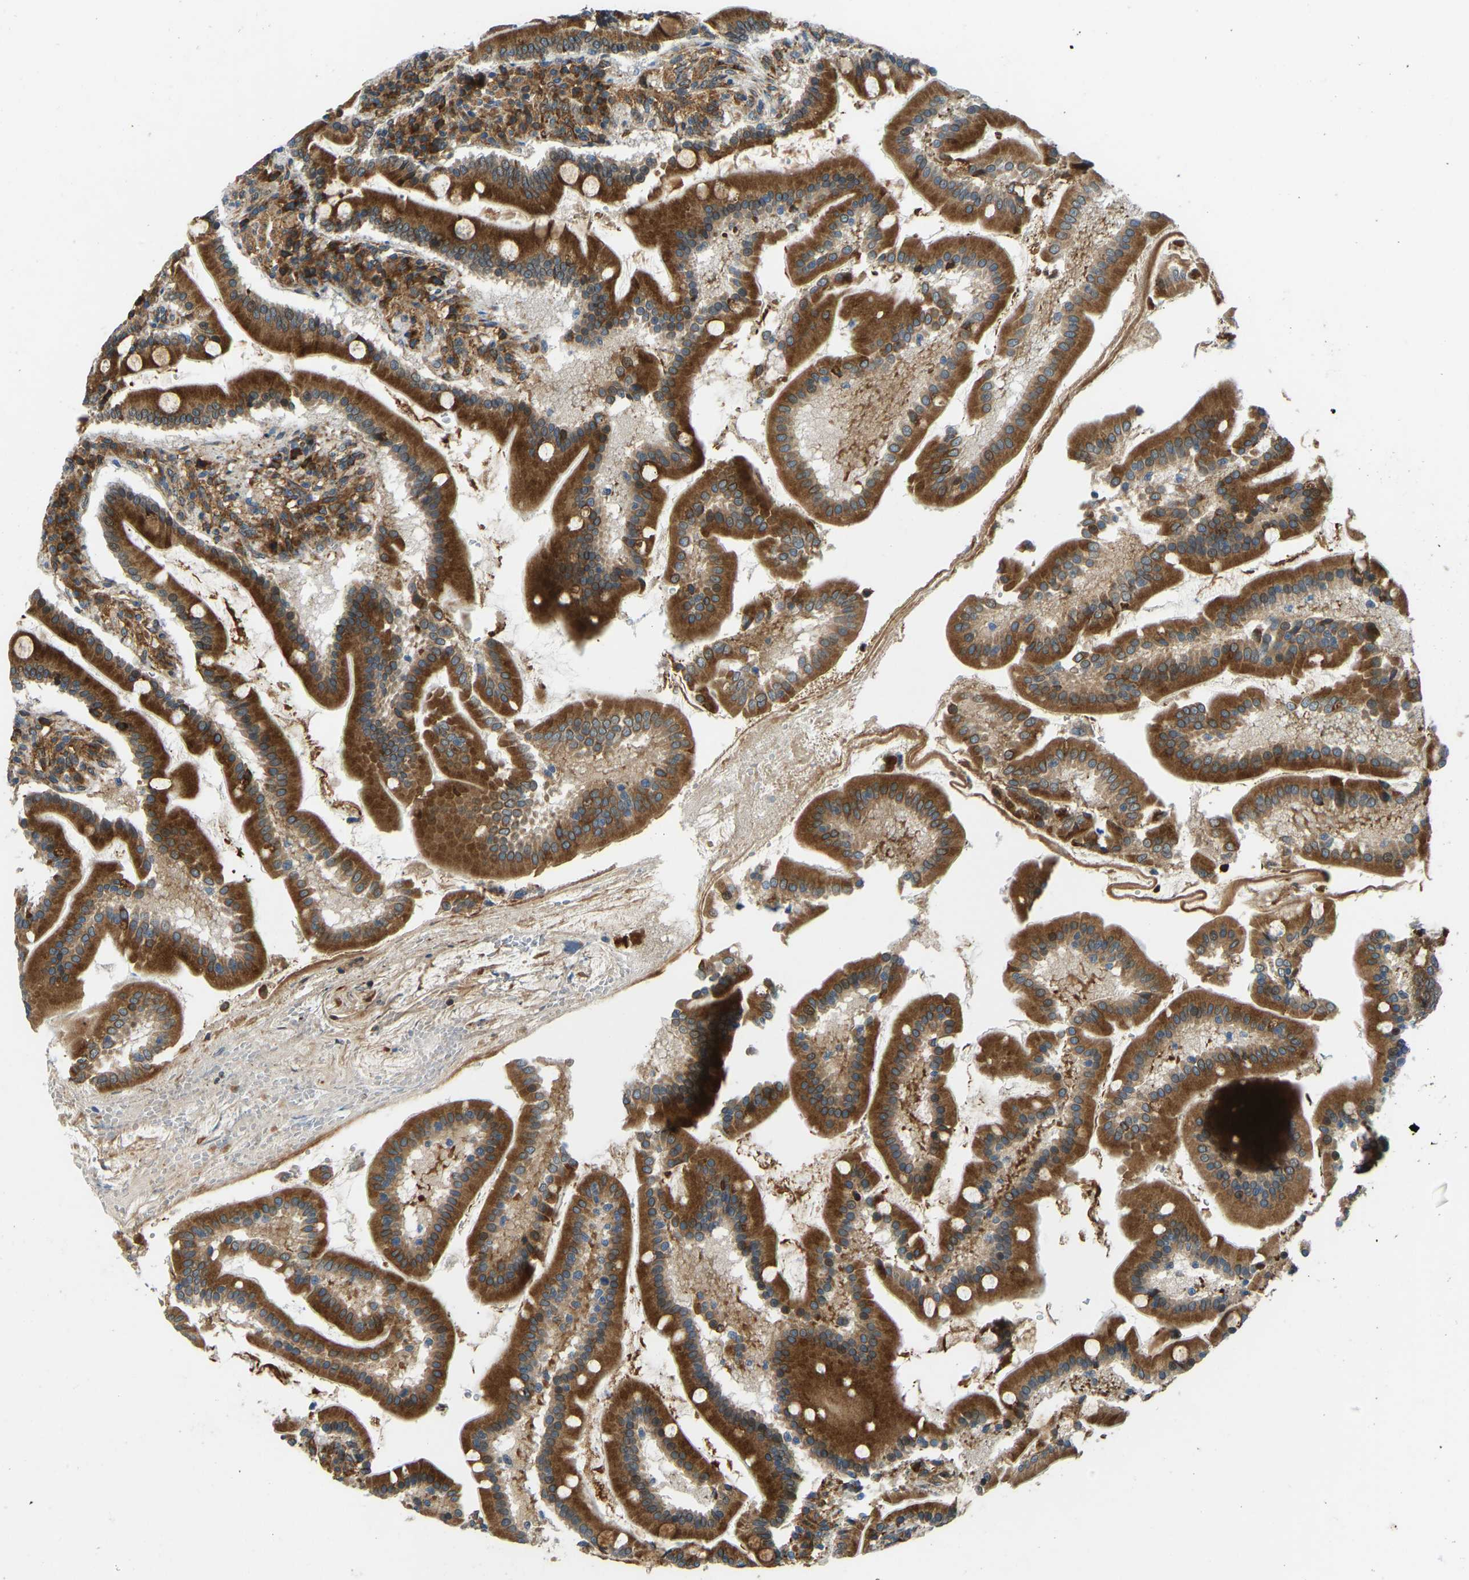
{"staining": {"intensity": "strong", "quantity": ">75%", "location": "cytoplasmic/membranous"}, "tissue": "duodenum", "cell_type": "Glandular cells", "image_type": "normal", "snomed": [{"axis": "morphology", "description": "Normal tissue, NOS"}, {"axis": "topography", "description": "Duodenum"}], "caption": "The immunohistochemical stain labels strong cytoplasmic/membranous expression in glandular cells of unremarkable duodenum. (Stains: DAB in brown, nuclei in blue, Microscopy: brightfield microscopy at high magnification).", "gene": "OS9", "patient": {"sex": "male", "age": 50}}